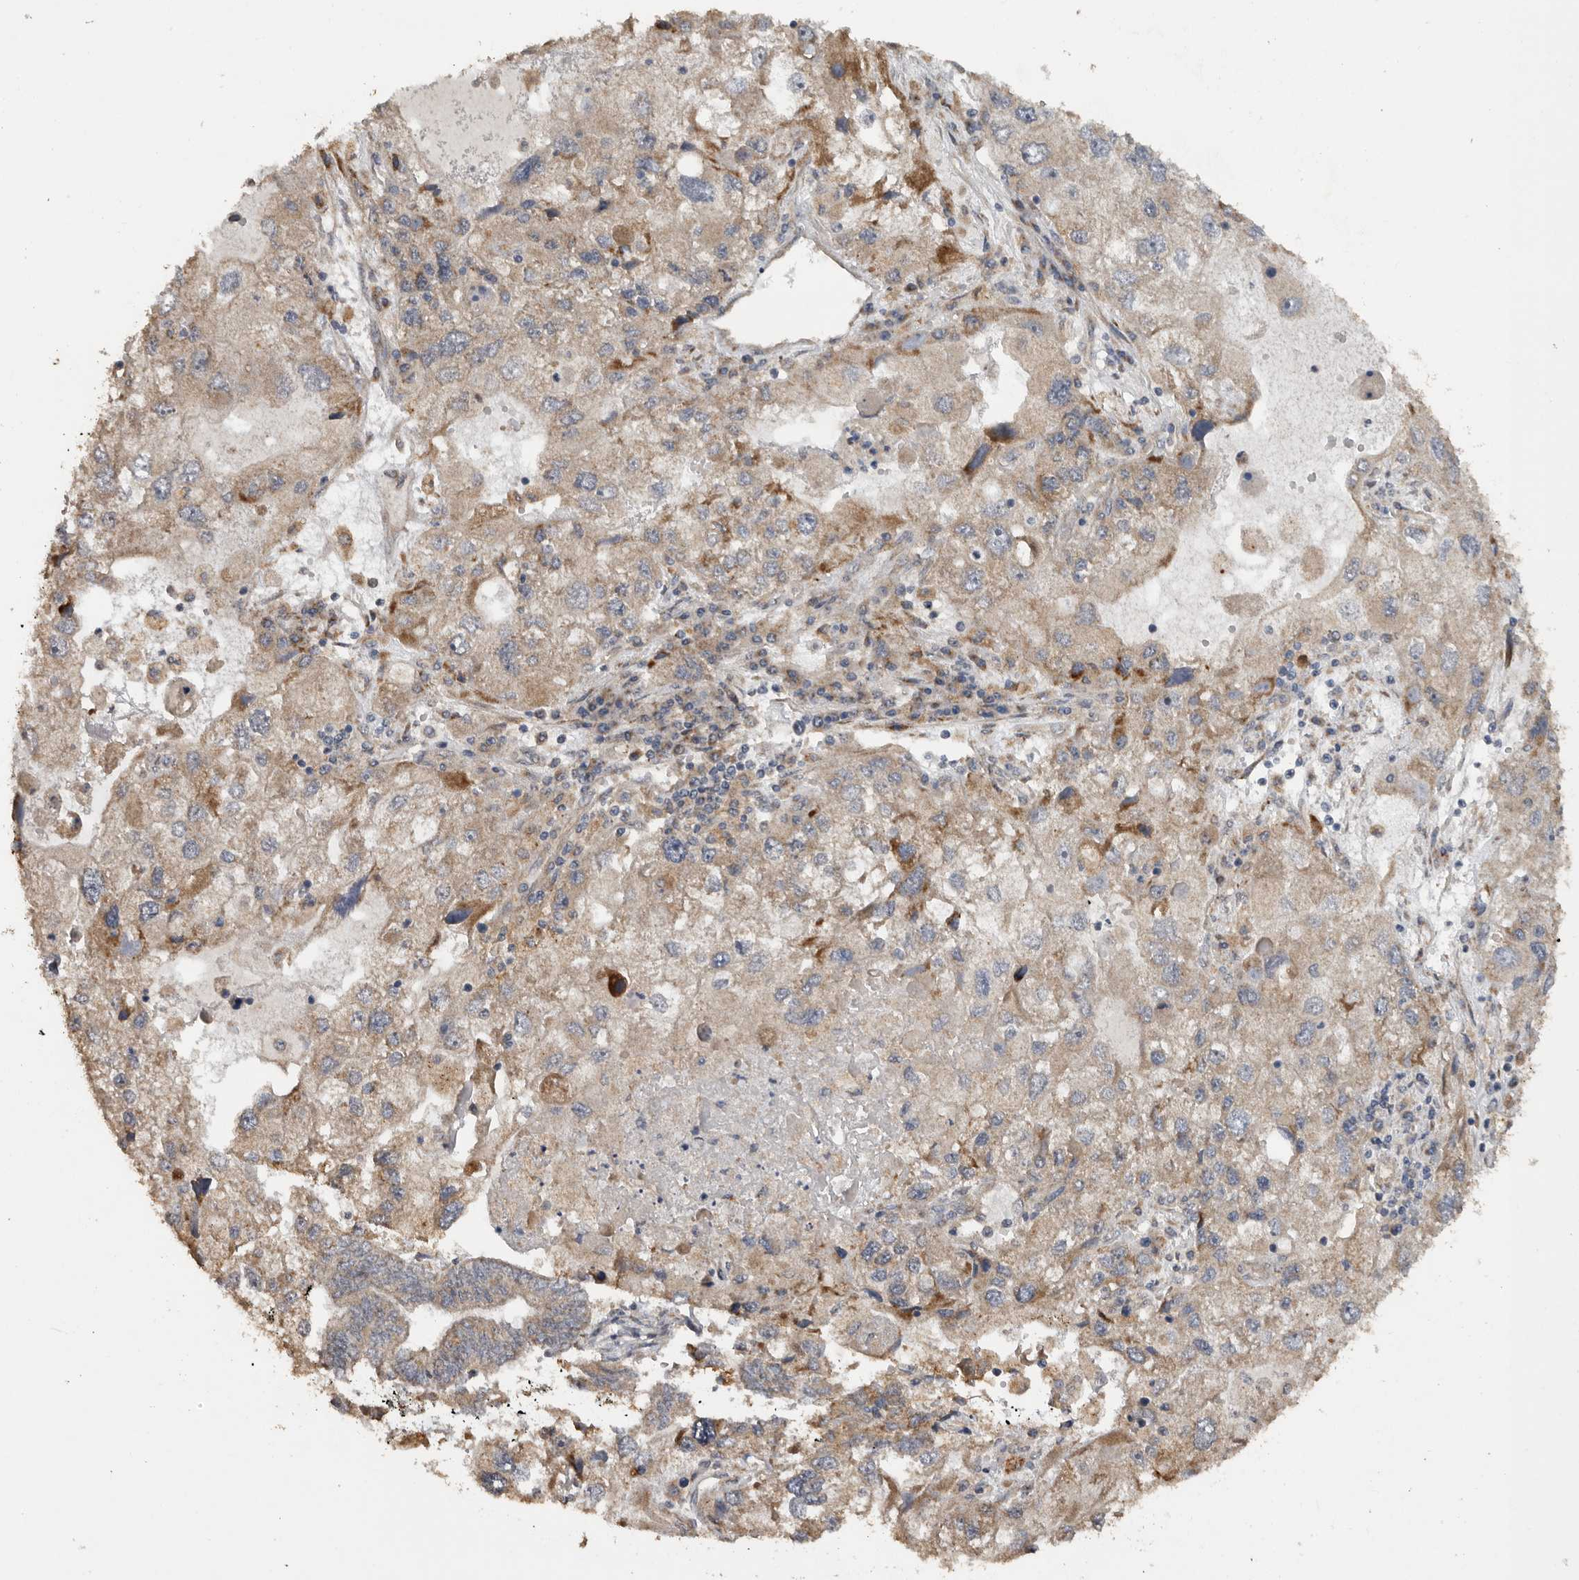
{"staining": {"intensity": "weak", "quantity": ">75%", "location": "cytoplasmic/membranous"}, "tissue": "endometrial cancer", "cell_type": "Tumor cells", "image_type": "cancer", "snomed": [{"axis": "morphology", "description": "Adenocarcinoma, NOS"}, {"axis": "topography", "description": "Uterus"}], "caption": "Endometrial cancer (adenocarcinoma) stained with IHC exhibits weak cytoplasmic/membranous staining in about >75% of tumor cells. Nuclei are stained in blue.", "gene": "PODXL2", "patient": {"sex": "female", "age": 77}}